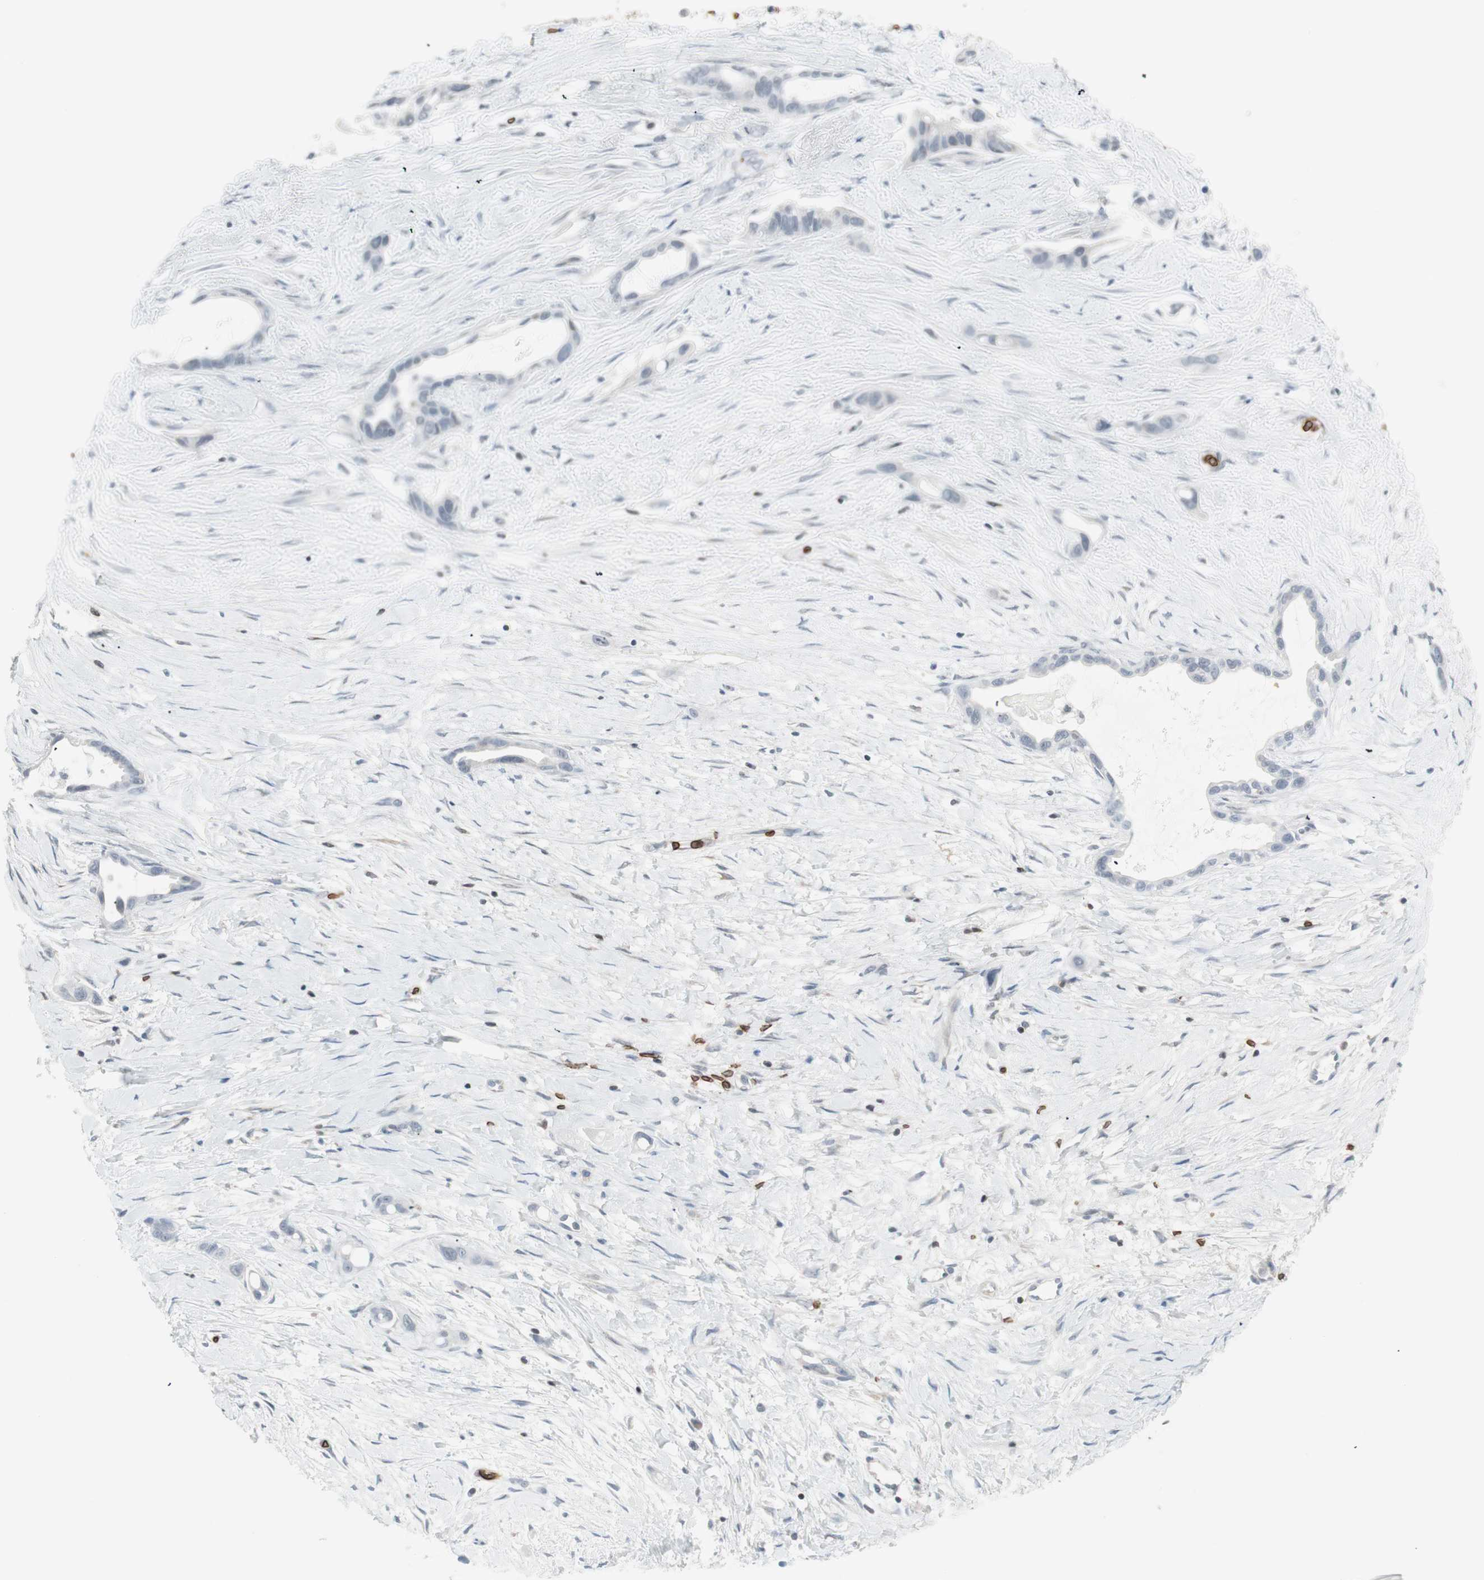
{"staining": {"intensity": "negative", "quantity": "none", "location": "none"}, "tissue": "liver cancer", "cell_type": "Tumor cells", "image_type": "cancer", "snomed": [{"axis": "morphology", "description": "Cholangiocarcinoma"}, {"axis": "topography", "description": "Liver"}], "caption": "This is an immunohistochemistry micrograph of human cholangiocarcinoma (liver). There is no staining in tumor cells.", "gene": "MAP4K1", "patient": {"sex": "female", "age": 65}}